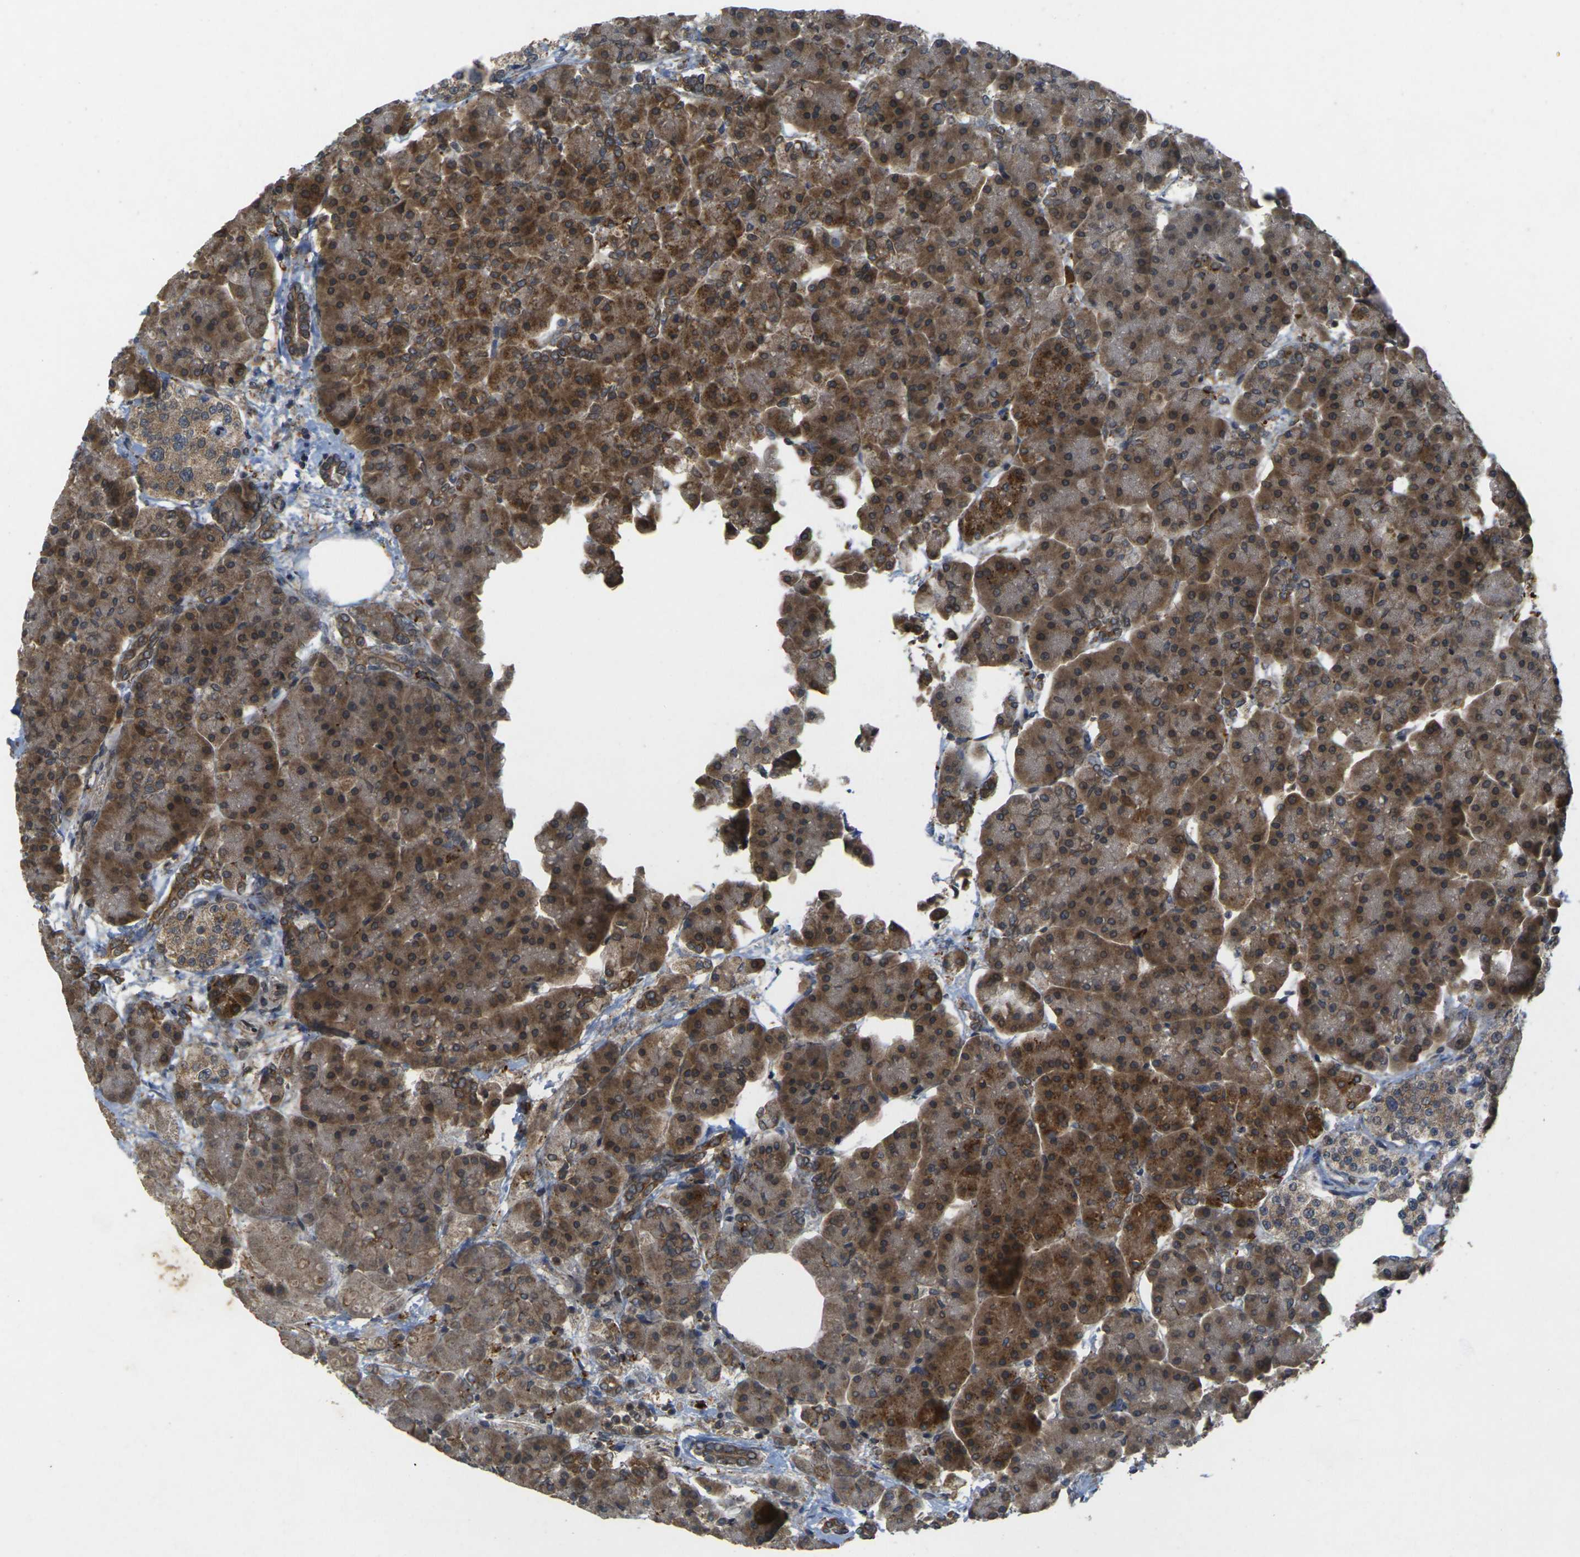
{"staining": {"intensity": "strong", "quantity": ">75%", "location": "cytoplasmic/membranous"}, "tissue": "pancreas", "cell_type": "Exocrine glandular cells", "image_type": "normal", "snomed": [{"axis": "morphology", "description": "Normal tissue, NOS"}, {"axis": "topography", "description": "Pancreas"}], "caption": "An image showing strong cytoplasmic/membranous staining in about >75% of exocrine glandular cells in benign pancreas, as visualized by brown immunohistochemical staining.", "gene": "ERN1", "patient": {"sex": "female", "age": 70}}